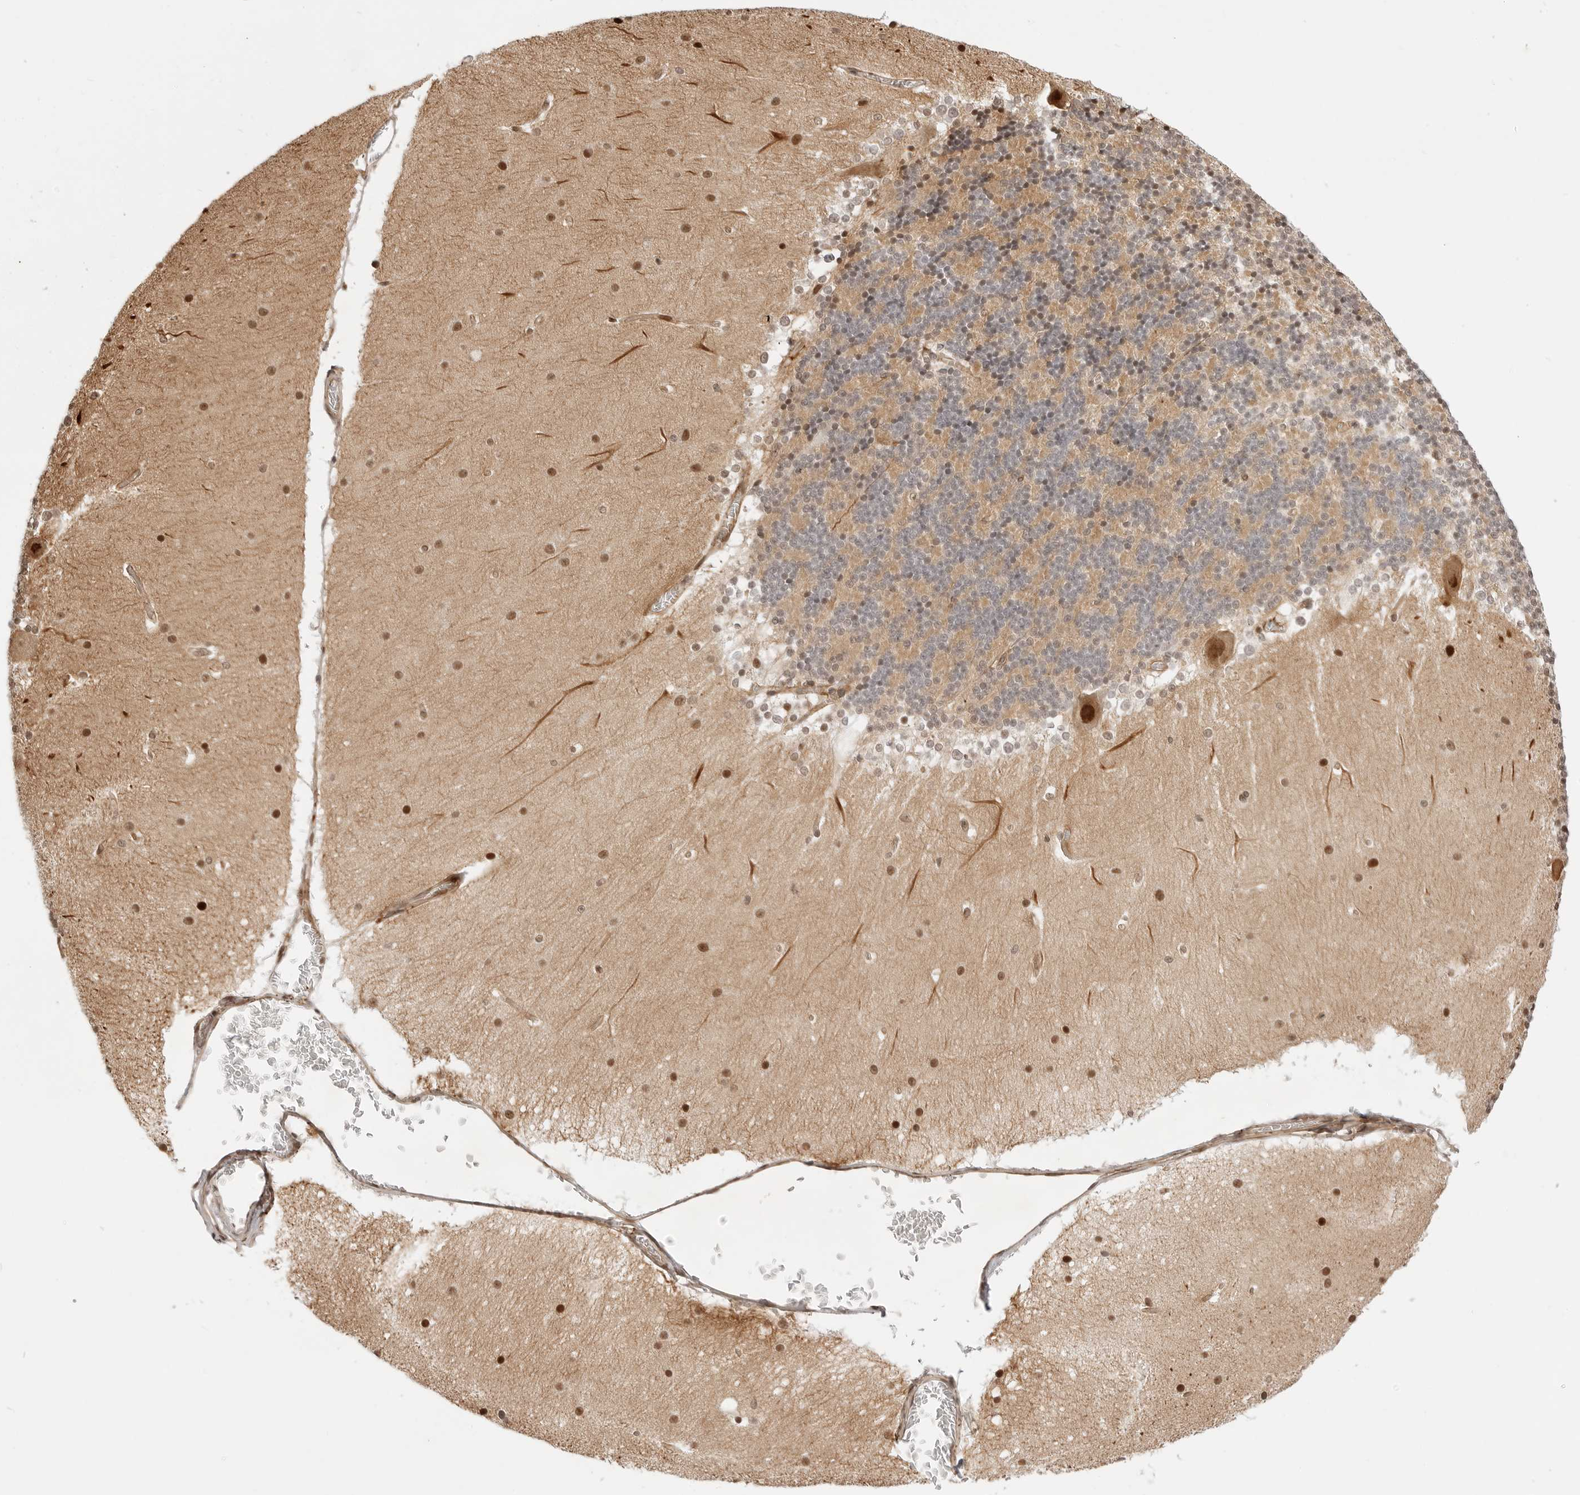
{"staining": {"intensity": "moderate", "quantity": "<25%", "location": "cytoplasmic/membranous"}, "tissue": "cerebellum", "cell_type": "Cells in granular layer", "image_type": "normal", "snomed": [{"axis": "morphology", "description": "Normal tissue, NOS"}, {"axis": "topography", "description": "Cerebellum"}], "caption": "DAB (3,3'-diaminobenzidine) immunohistochemical staining of benign cerebellum displays moderate cytoplasmic/membranous protein staining in approximately <25% of cells in granular layer.", "gene": "ZNF613", "patient": {"sex": "female", "age": 19}}